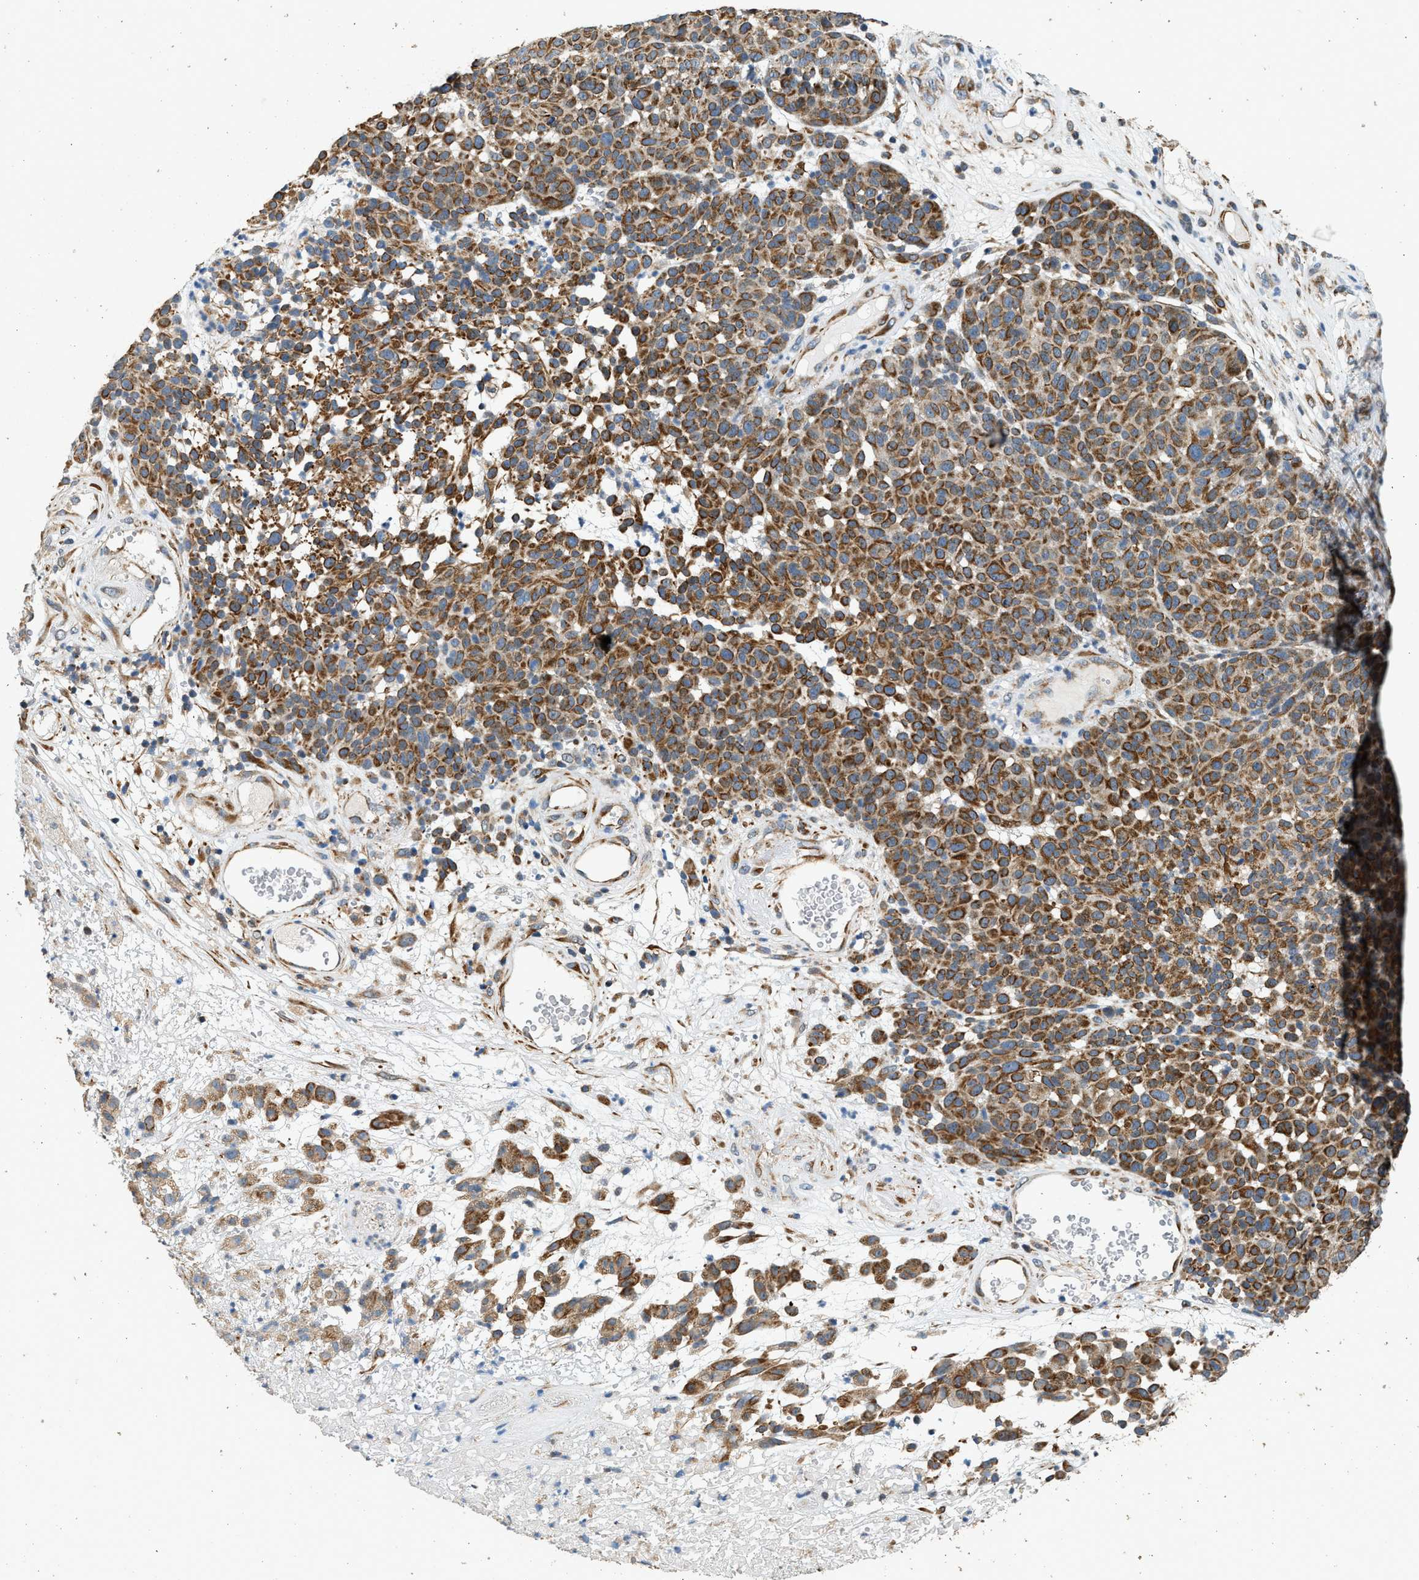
{"staining": {"intensity": "moderate", "quantity": "25%-75%", "location": "cytoplasmic/membranous"}, "tissue": "melanoma", "cell_type": "Tumor cells", "image_type": "cancer", "snomed": [{"axis": "morphology", "description": "Malignant melanoma, NOS"}, {"axis": "topography", "description": "Skin"}], "caption": "Immunohistochemical staining of human malignant melanoma reveals medium levels of moderate cytoplasmic/membranous protein expression in approximately 25%-75% of tumor cells. The staining was performed using DAB to visualize the protein expression in brown, while the nuclei were stained in blue with hematoxylin (Magnification: 20x).", "gene": "PCLO", "patient": {"sex": "male", "age": 59}}